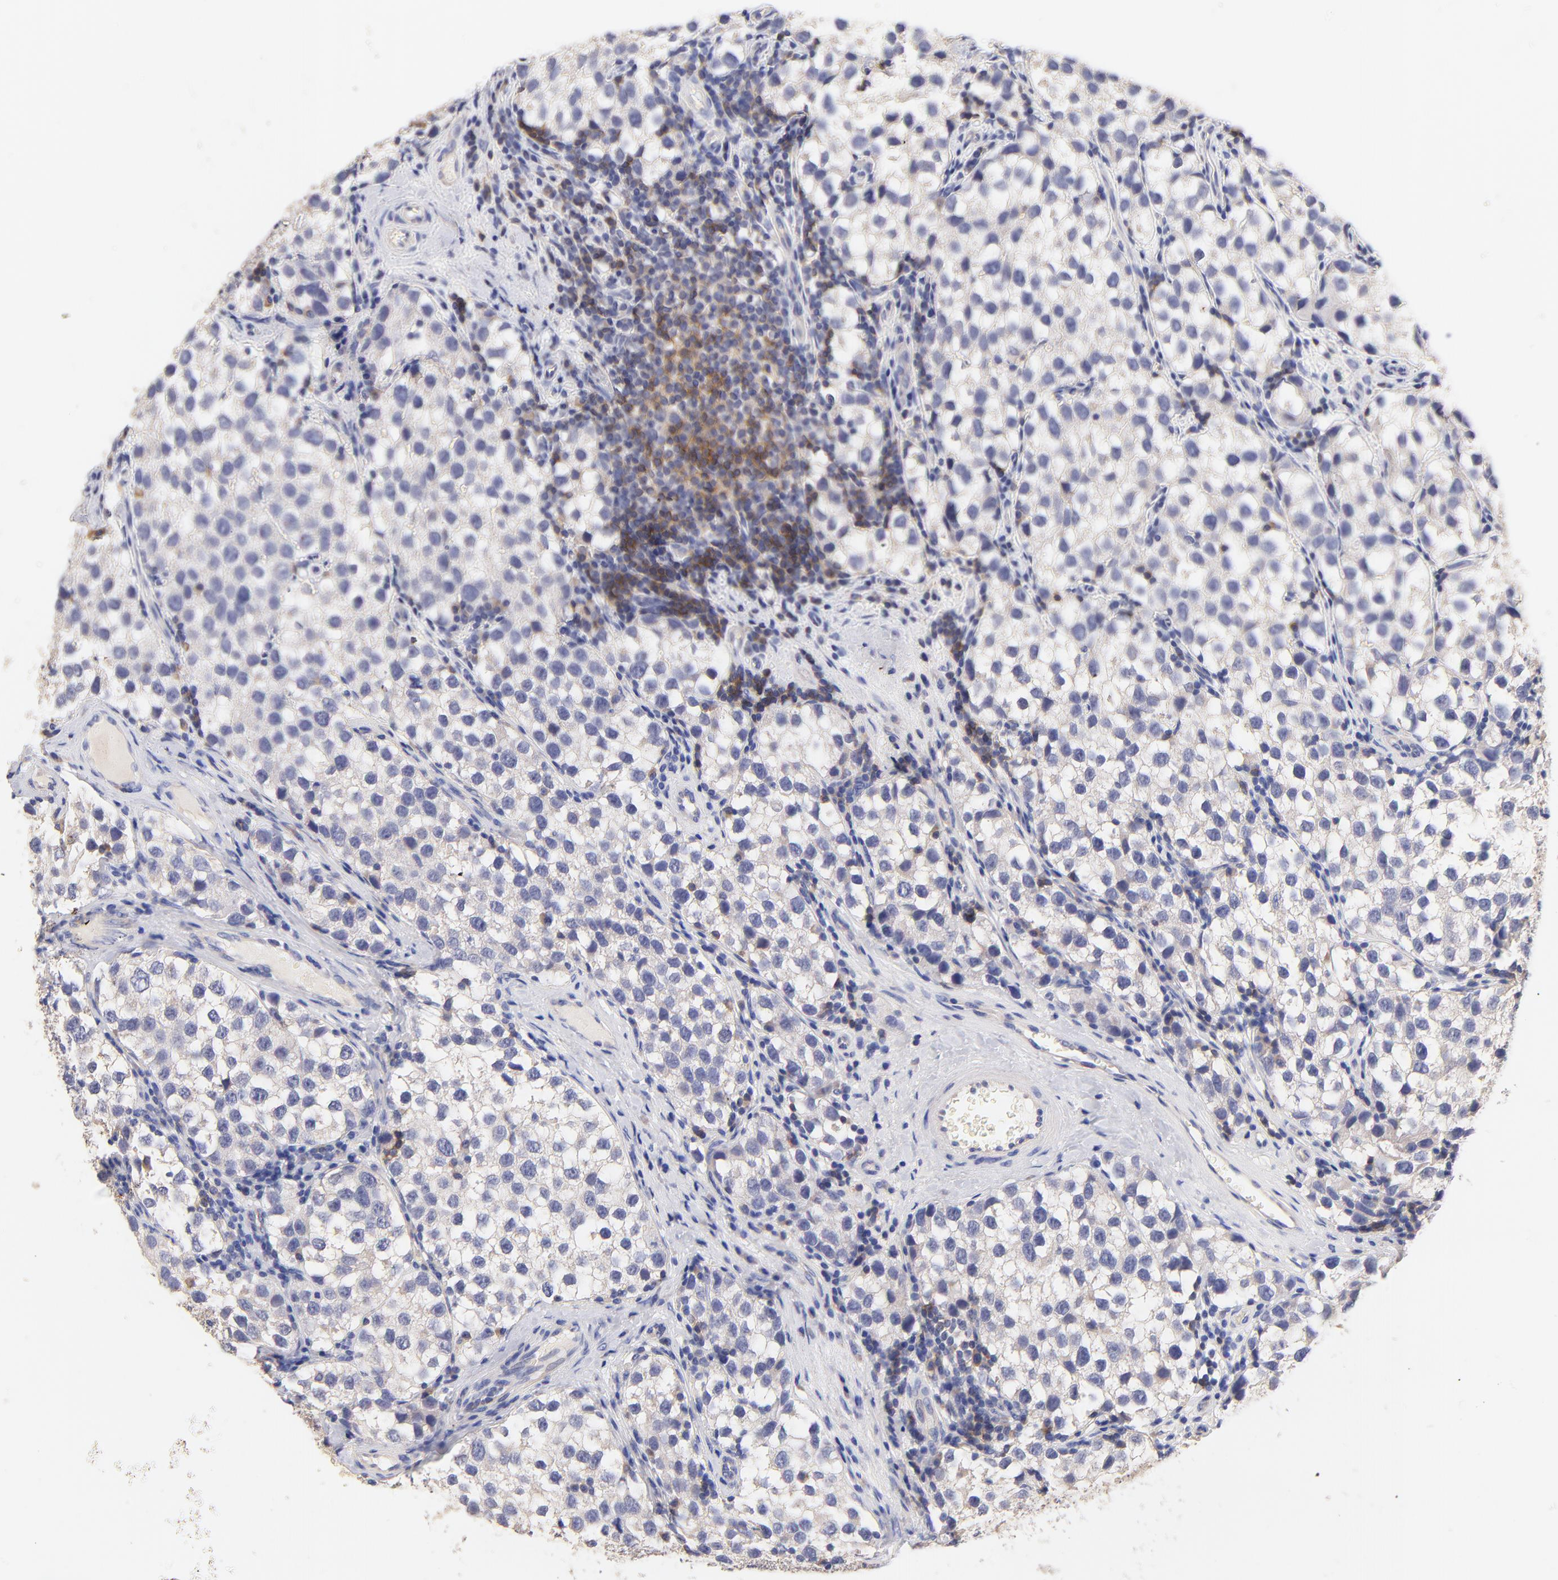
{"staining": {"intensity": "negative", "quantity": "none", "location": "none"}, "tissue": "testis cancer", "cell_type": "Tumor cells", "image_type": "cancer", "snomed": [{"axis": "morphology", "description": "Seminoma, NOS"}, {"axis": "topography", "description": "Testis"}], "caption": "High power microscopy histopathology image of an immunohistochemistry (IHC) micrograph of testis cancer (seminoma), revealing no significant positivity in tumor cells.", "gene": "TNFRSF13C", "patient": {"sex": "male", "age": 39}}